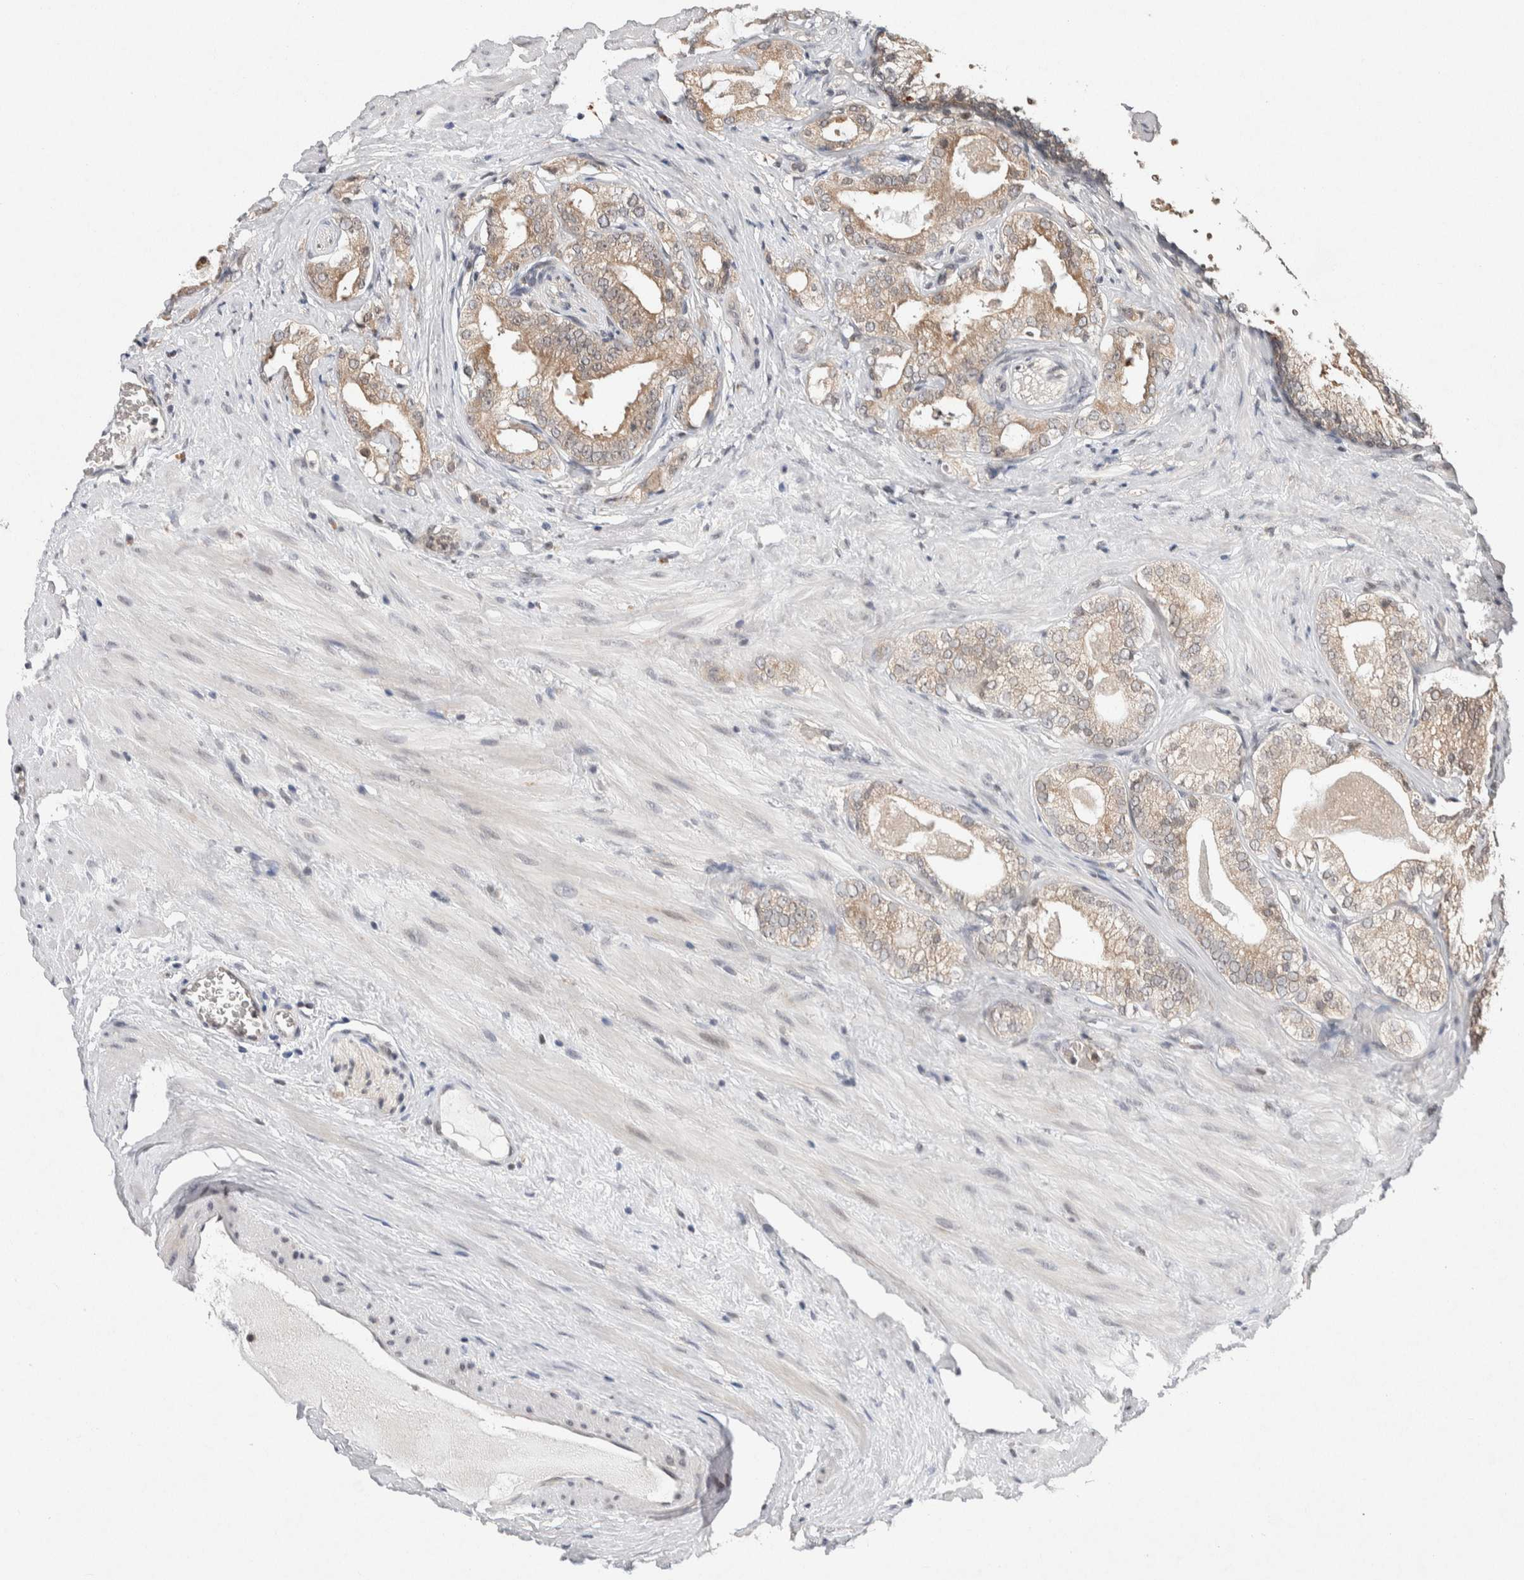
{"staining": {"intensity": "weak", "quantity": ">75%", "location": "cytoplasmic/membranous"}, "tissue": "prostate cancer", "cell_type": "Tumor cells", "image_type": "cancer", "snomed": [{"axis": "morphology", "description": "Adenocarcinoma, Low grade"}, {"axis": "topography", "description": "Prostate"}], "caption": "Brown immunohistochemical staining in prostate cancer (adenocarcinoma (low-grade)) reveals weak cytoplasmic/membranous staining in approximately >75% of tumor cells.", "gene": "KCNK1", "patient": {"sex": "male", "age": 59}}